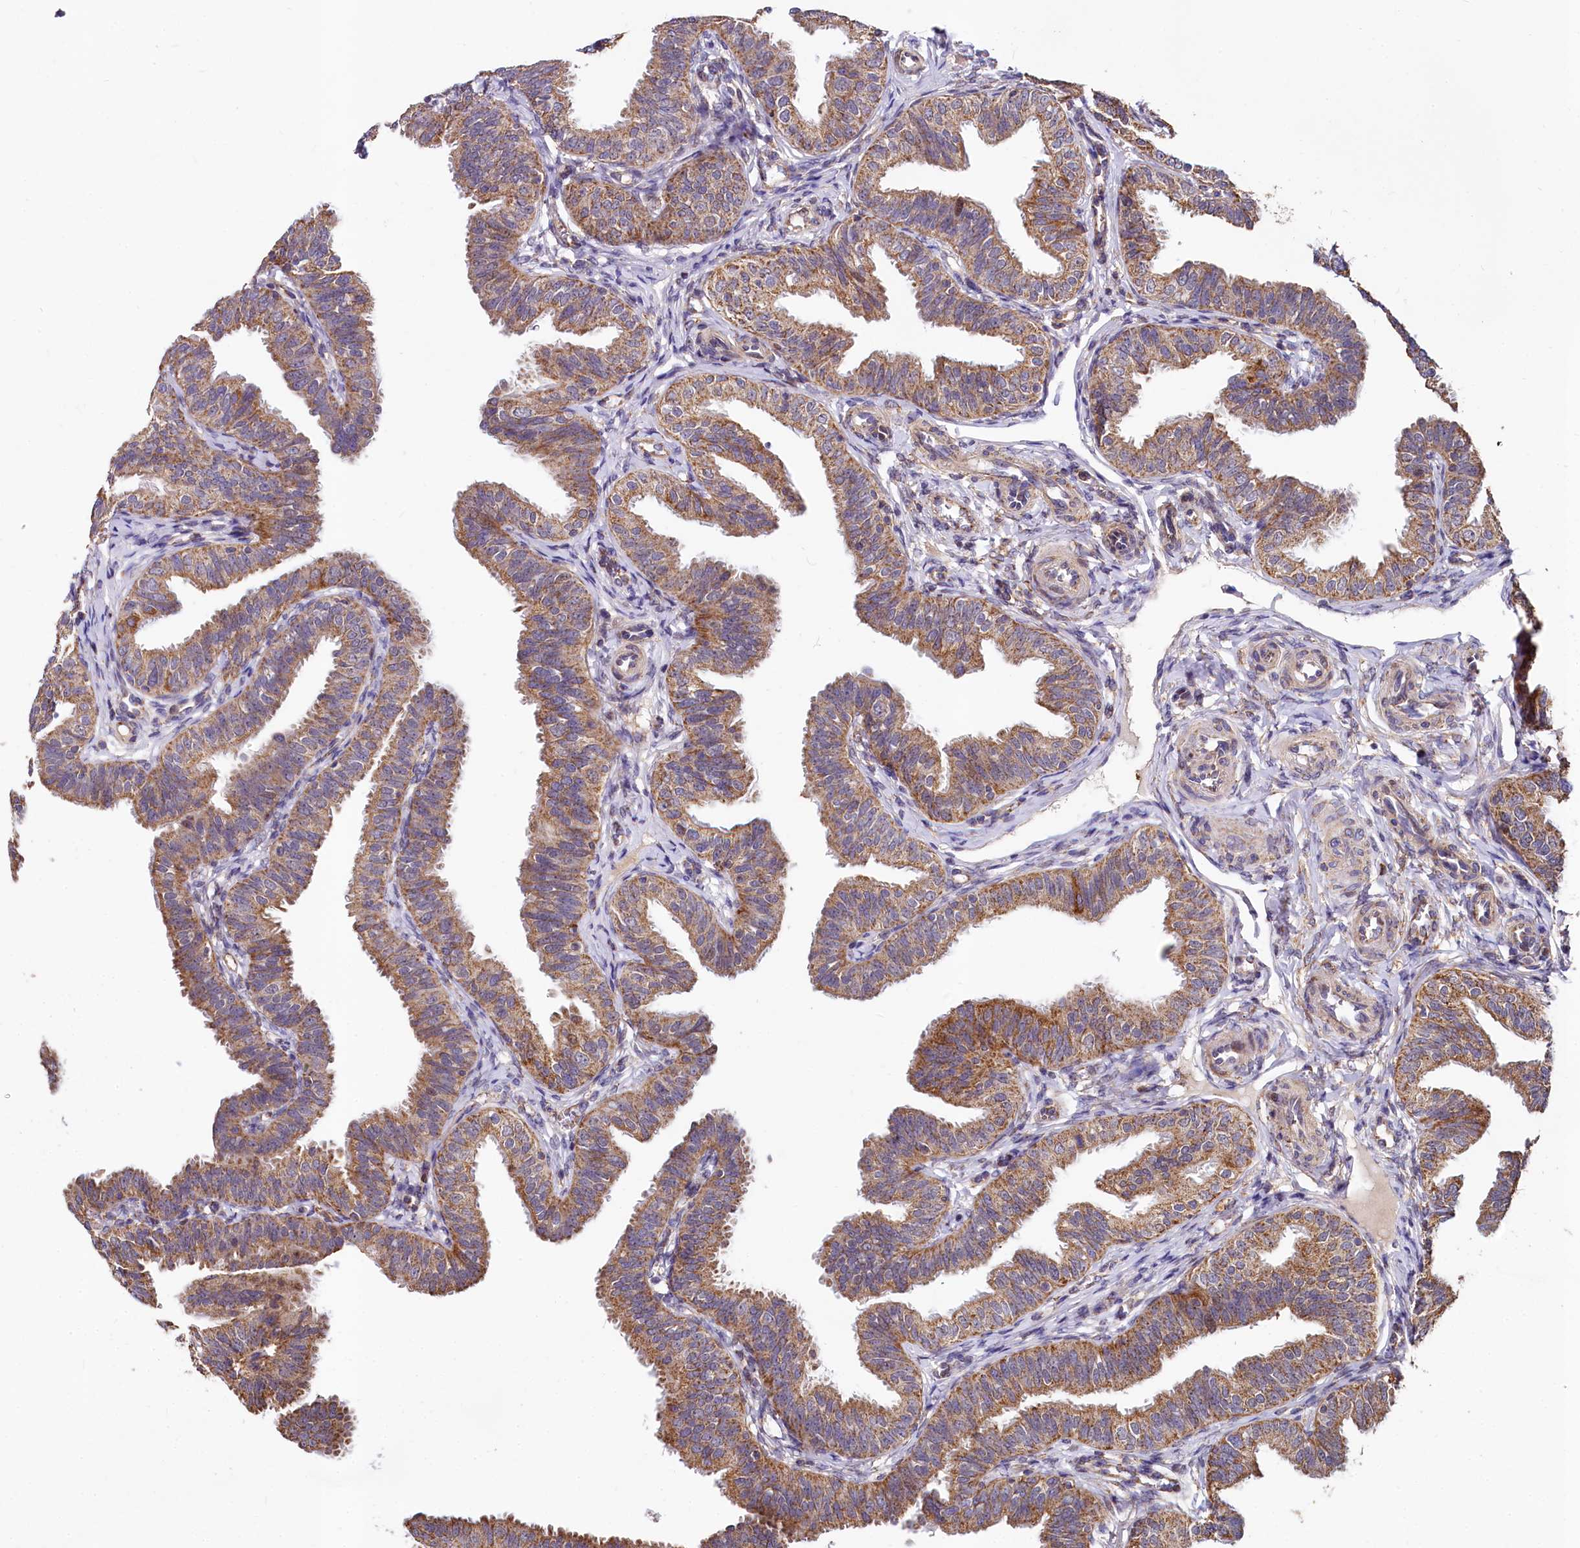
{"staining": {"intensity": "moderate", "quantity": ">75%", "location": "cytoplasmic/membranous"}, "tissue": "fallopian tube", "cell_type": "Glandular cells", "image_type": "normal", "snomed": [{"axis": "morphology", "description": "Normal tissue, NOS"}, {"axis": "topography", "description": "Fallopian tube"}], "caption": "Immunohistochemical staining of benign fallopian tube shows >75% levels of moderate cytoplasmic/membranous protein positivity in approximately >75% of glandular cells. (Stains: DAB in brown, nuclei in blue, Microscopy: brightfield microscopy at high magnification).", "gene": "SPRYD3", "patient": {"sex": "female", "age": 35}}